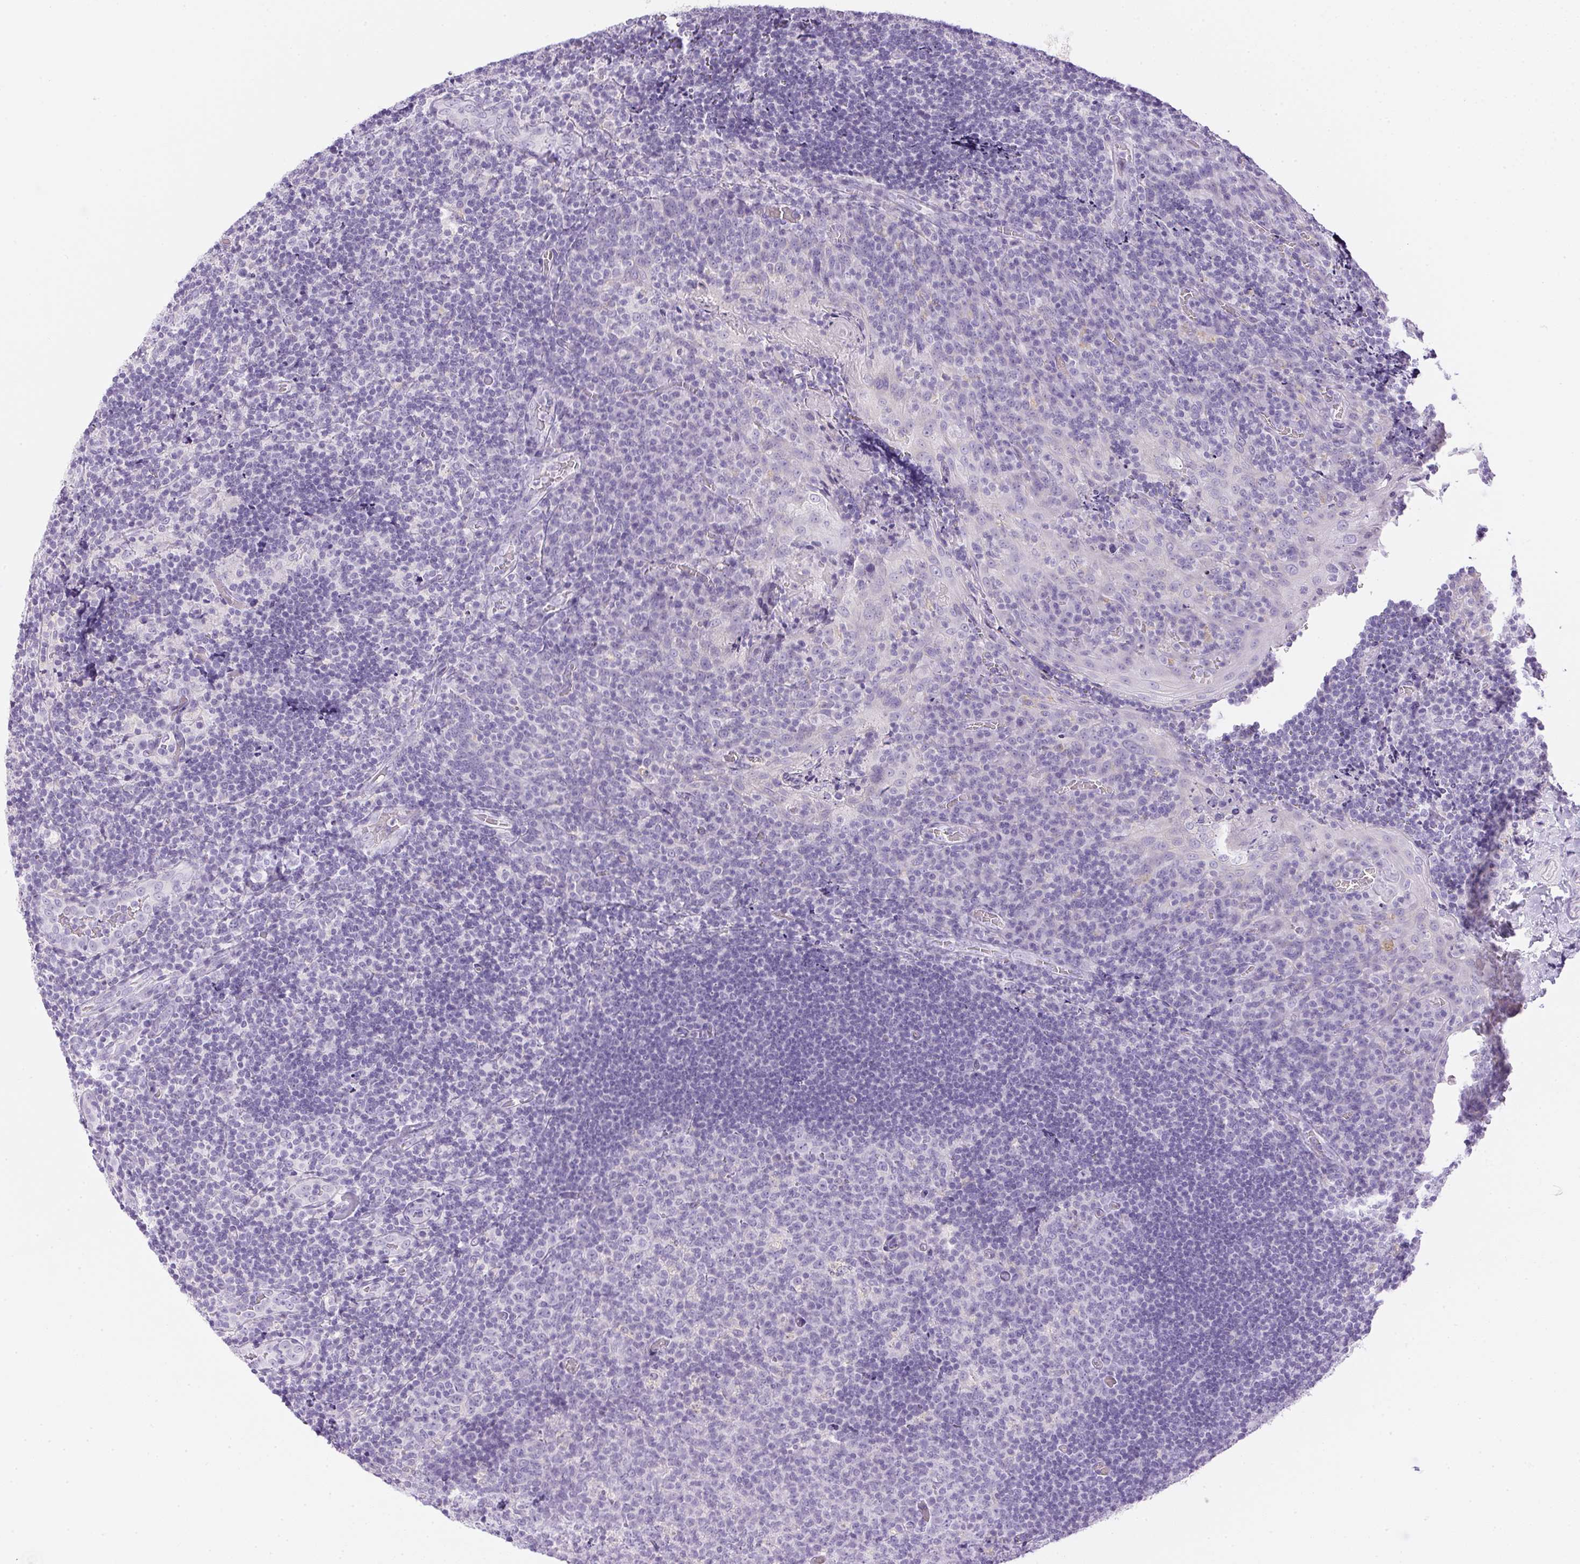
{"staining": {"intensity": "negative", "quantity": "none", "location": "none"}, "tissue": "tonsil", "cell_type": "Germinal center cells", "image_type": "normal", "snomed": [{"axis": "morphology", "description": "Normal tissue, NOS"}, {"axis": "topography", "description": "Tonsil"}], "caption": "Germinal center cells show no significant protein positivity in unremarkable tonsil. (DAB (3,3'-diaminobenzidine) immunohistochemistry with hematoxylin counter stain).", "gene": "ATP6V1G3", "patient": {"sex": "male", "age": 17}}